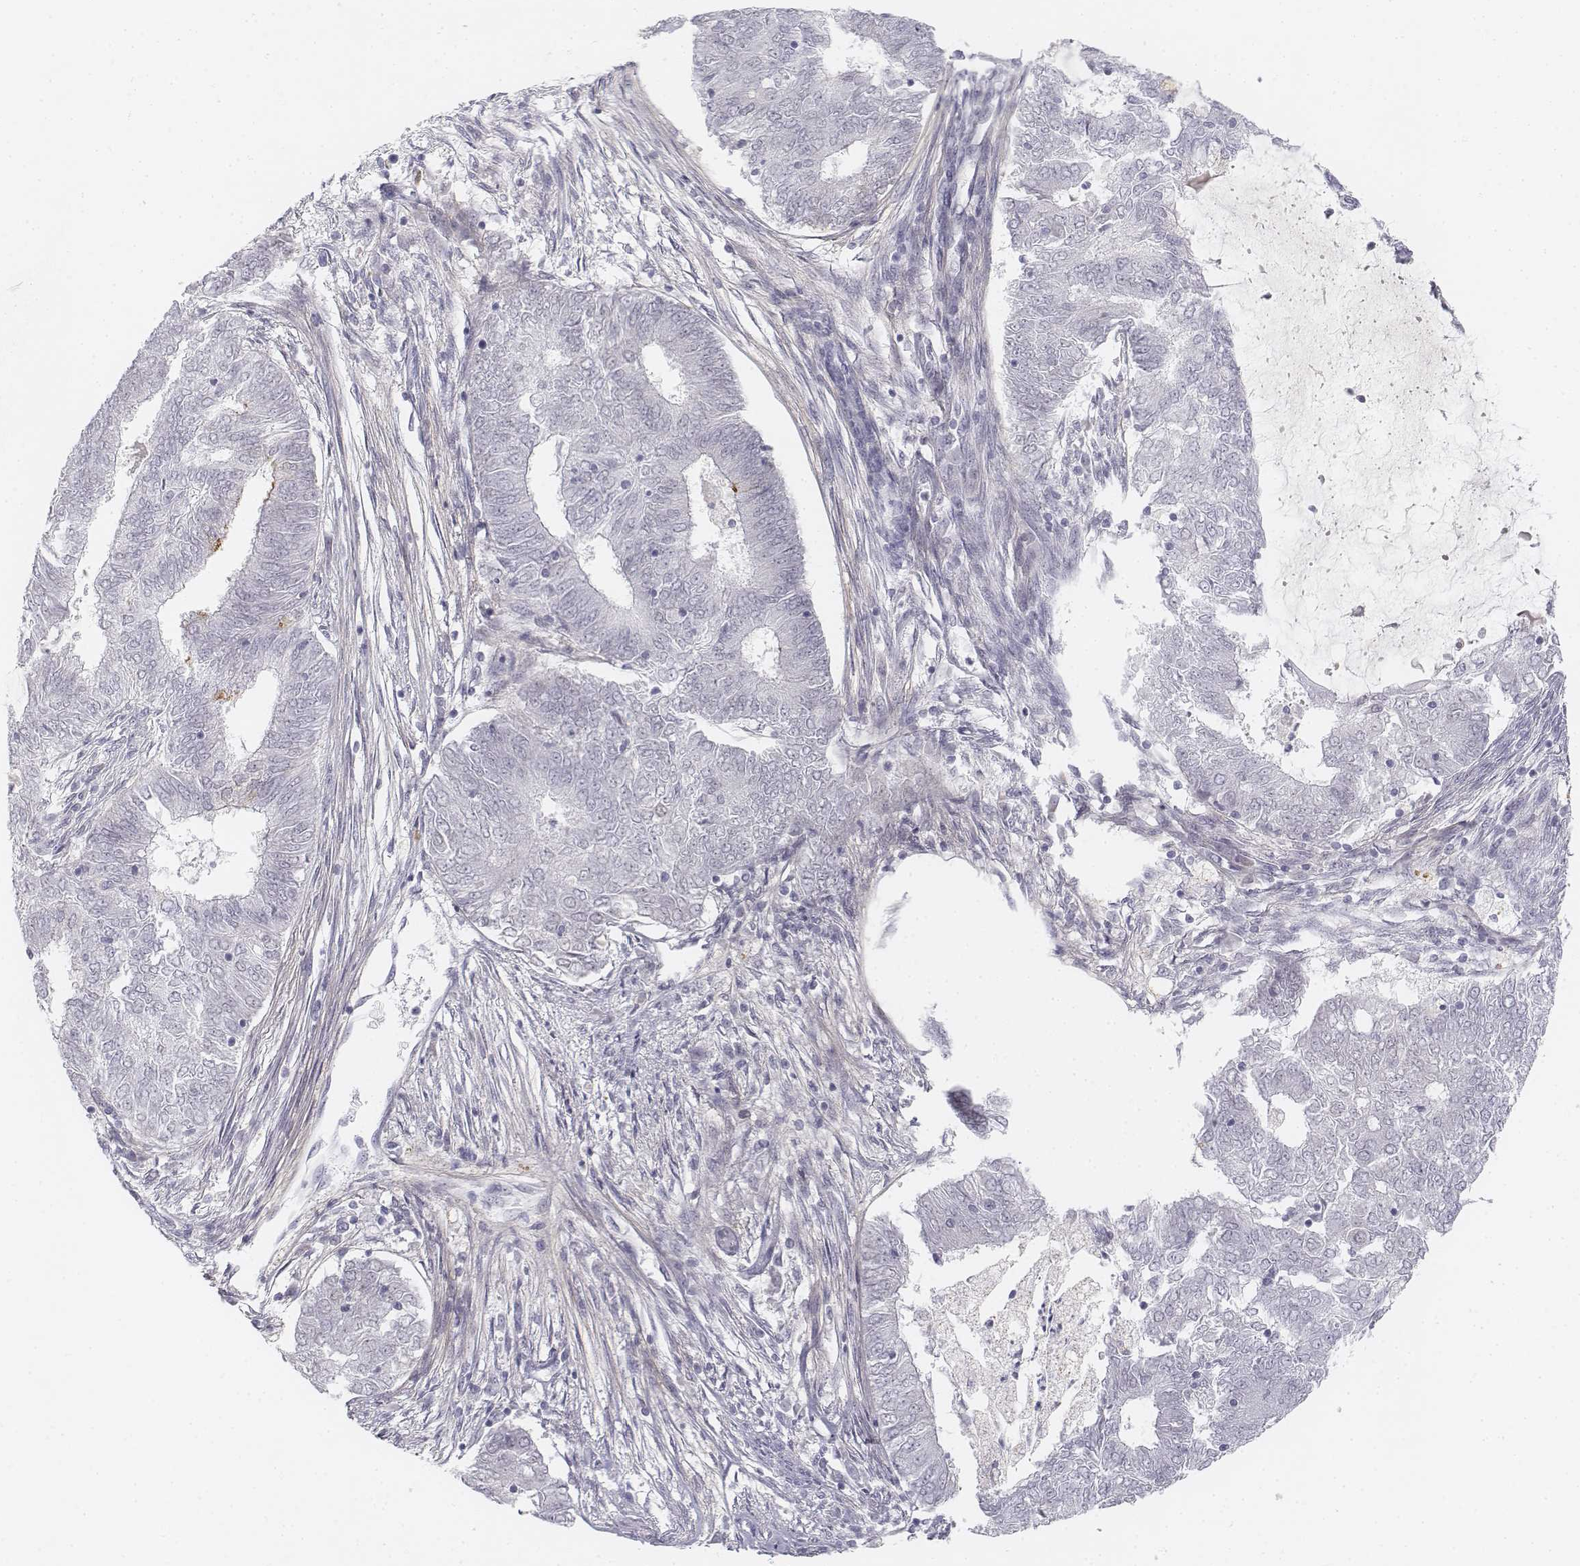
{"staining": {"intensity": "negative", "quantity": "none", "location": "none"}, "tissue": "endometrial cancer", "cell_type": "Tumor cells", "image_type": "cancer", "snomed": [{"axis": "morphology", "description": "Adenocarcinoma, NOS"}, {"axis": "topography", "description": "Endometrium"}], "caption": "IHC of human endometrial cancer demonstrates no staining in tumor cells. Nuclei are stained in blue.", "gene": "KRT84", "patient": {"sex": "female", "age": 62}}